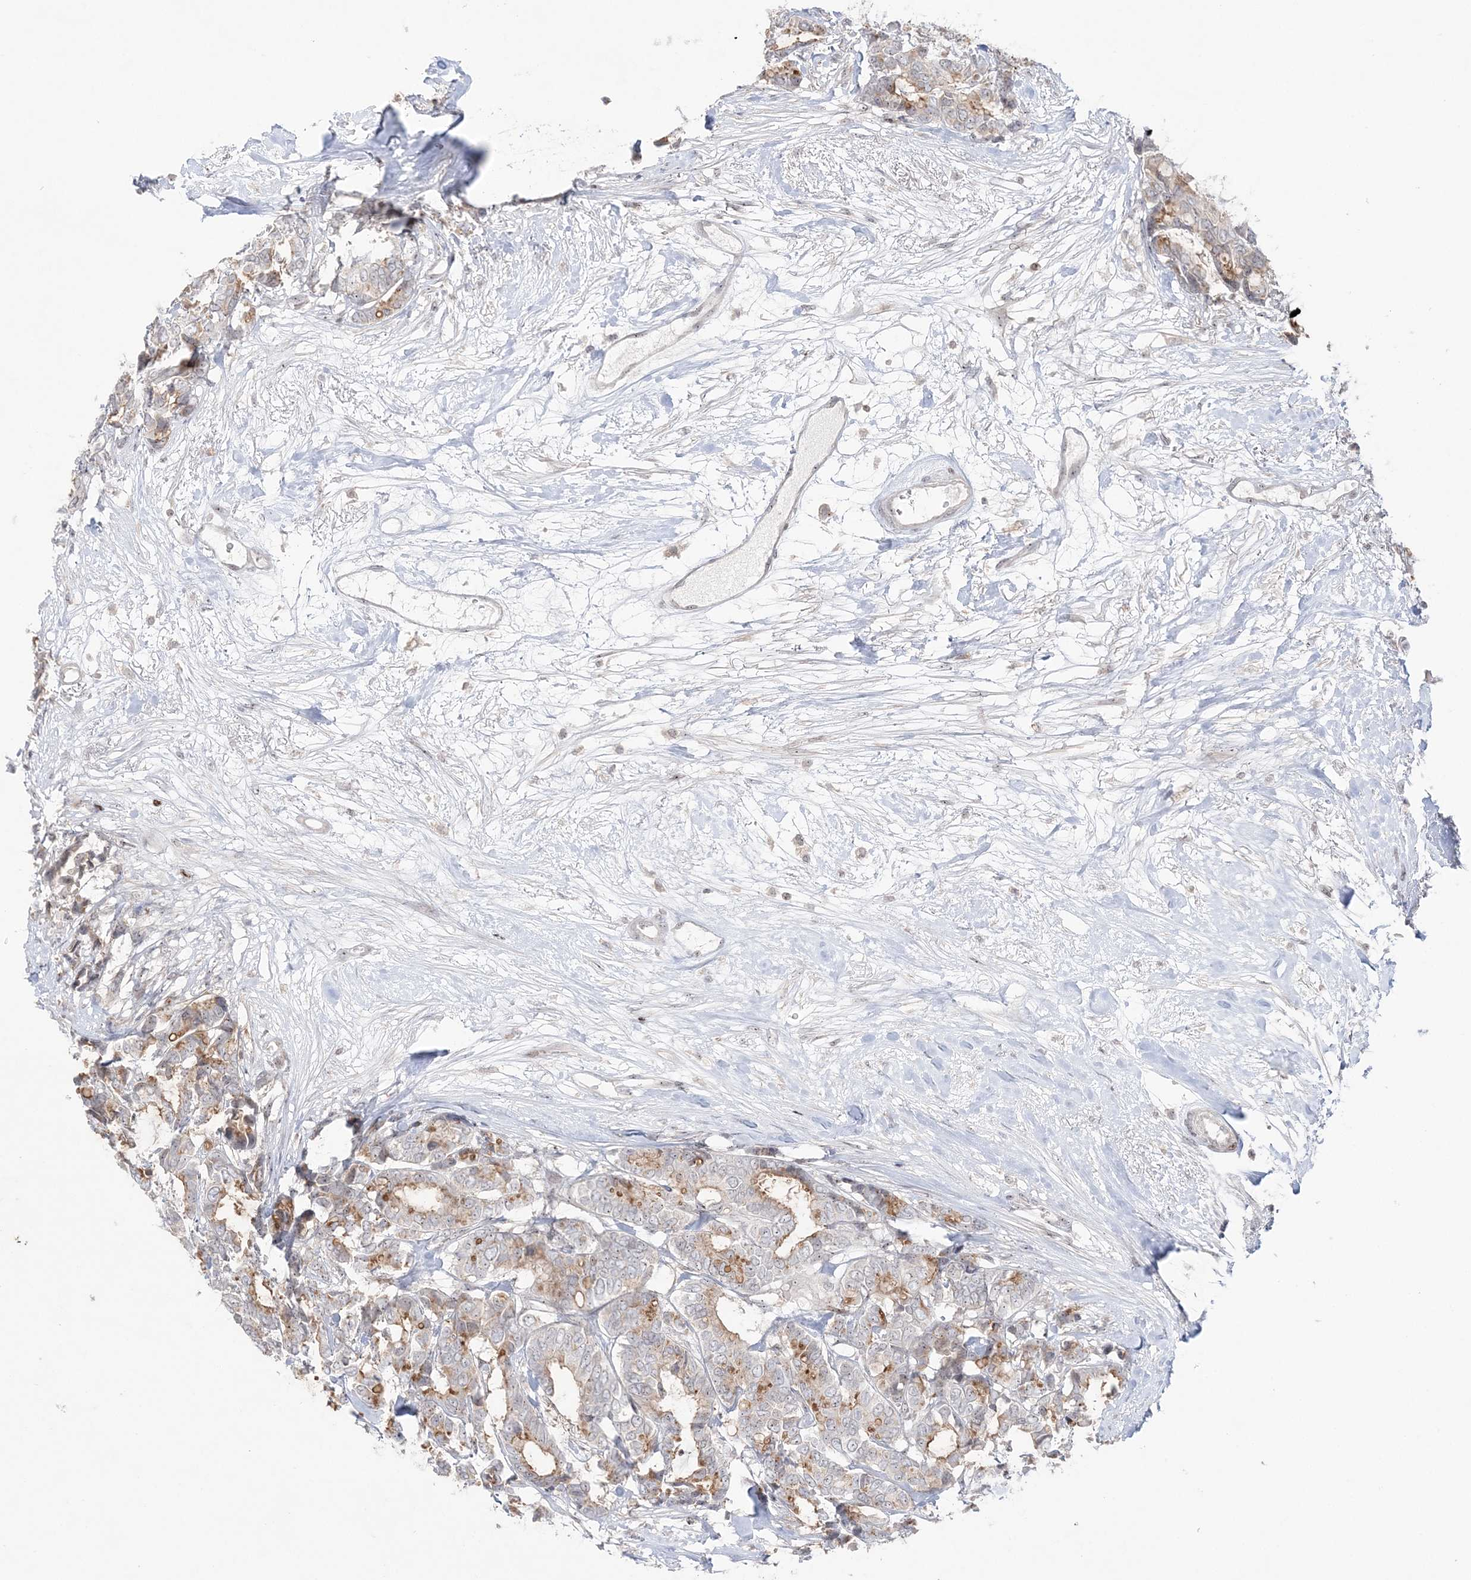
{"staining": {"intensity": "weak", "quantity": "25%-75%", "location": "cytoplasmic/membranous"}, "tissue": "breast cancer", "cell_type": "Tumor cells", "image_type": "cancer", "snomed": [{"axis": "morphology", "description": "Duct carcinoma"}, {"axis": "topography", "description": "Breast"}], "caption": "Approximately 25%-75% of tumor cells in human breast cancer (intraductal carcinoma) display weak cytoplasmic/membranous protein positivity as visualized by brown immunohistochemical staining.", "gene": "SH3BP4", "patient": {"sex": "female", "age": 87}}